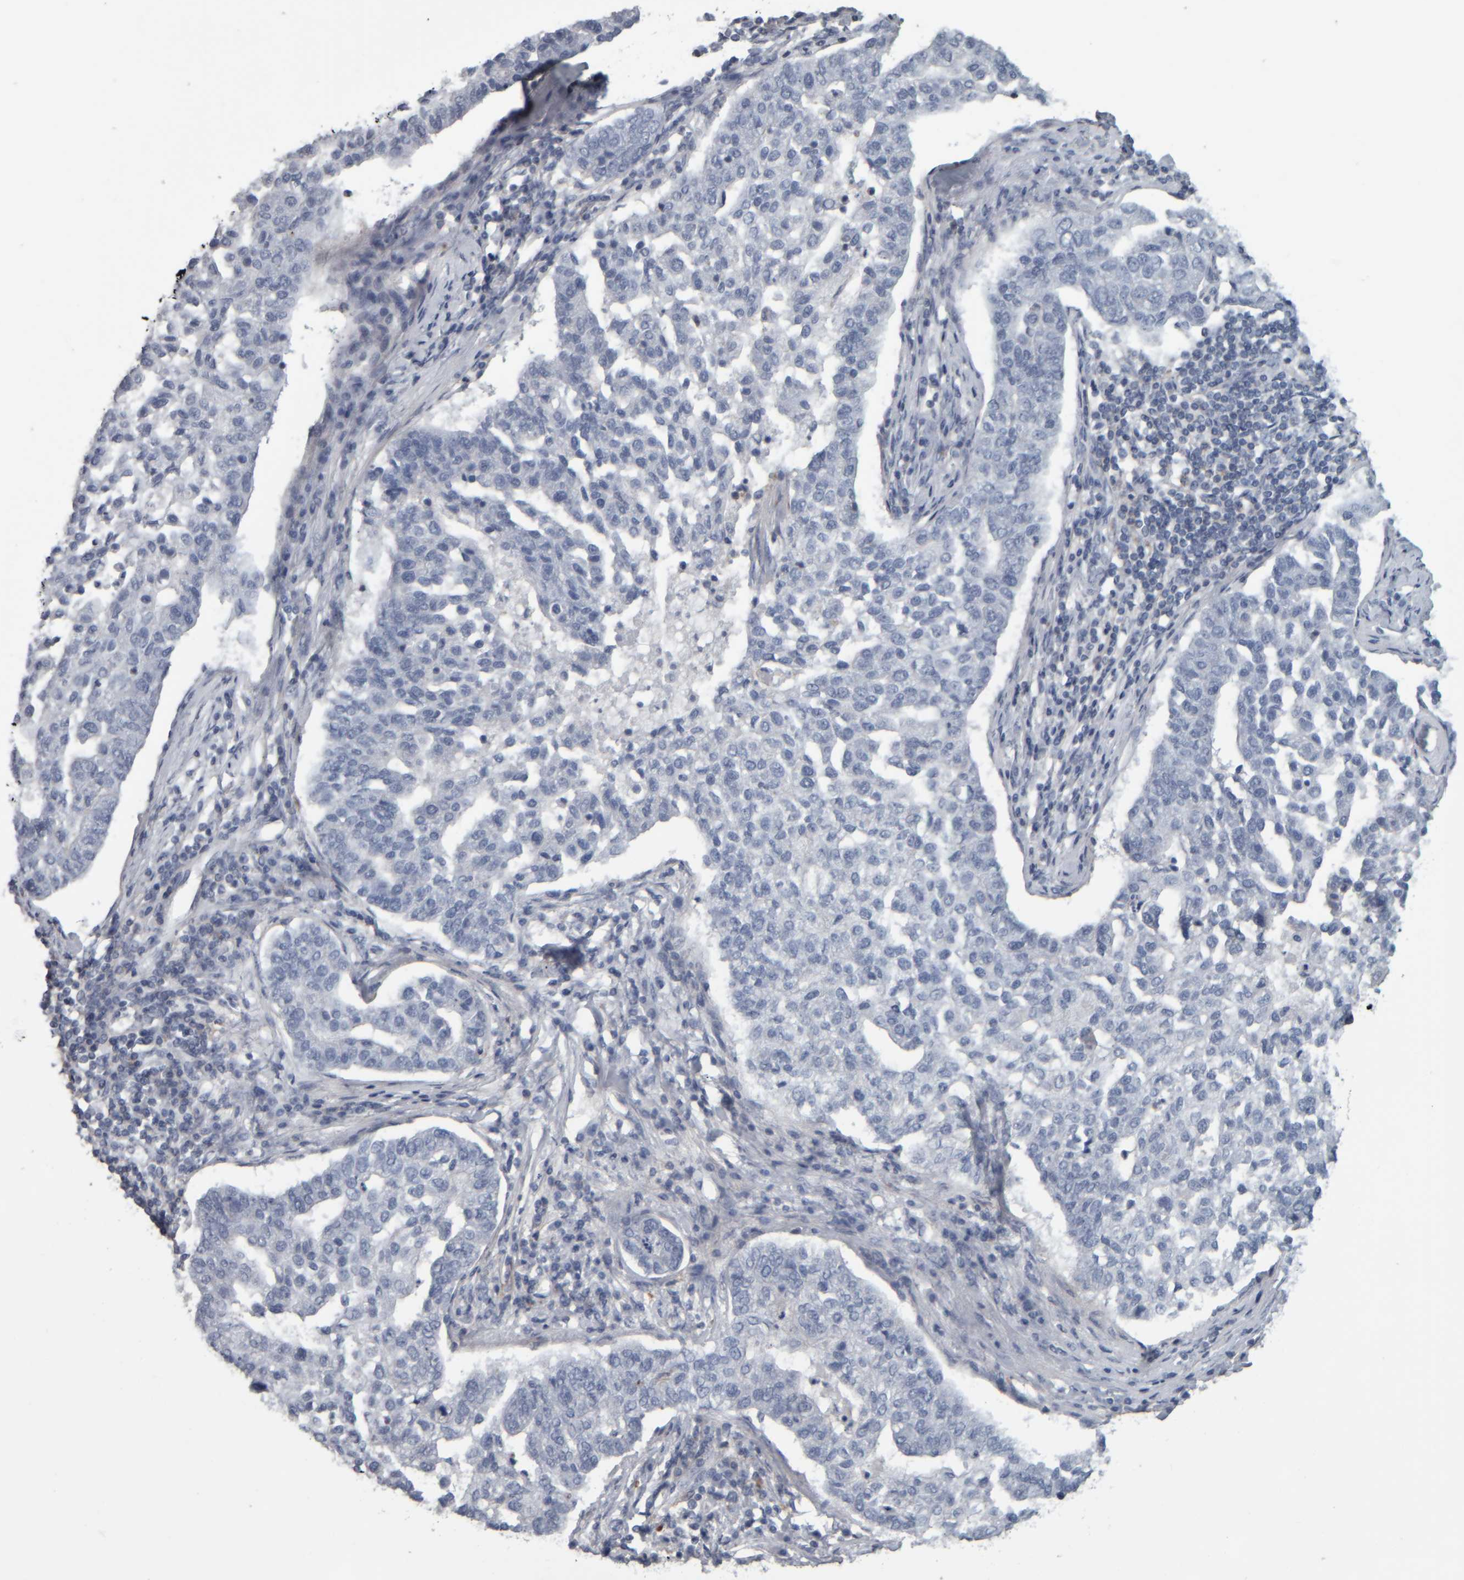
{"staining": {"intensity": "negative", "quantity": "none", "location": "none"}, "tissue": "pancreatic cancer", "cell_type": "Tumor cells", "image_type": "cancer", "snomed": [{"axis": "morphology", "description": "Adenocarcinoma, NOS"}, {"axis": "topography", "description": "Pancreas"}], "caption": "This image is of pancreatic cancer stained with IHC to label a protein in brown with the nuclei are counter-stained blue. There is no positivity in tumor cells.", "gene": "CAVIN4", "patient": {"sex": "female", "age": 61}}